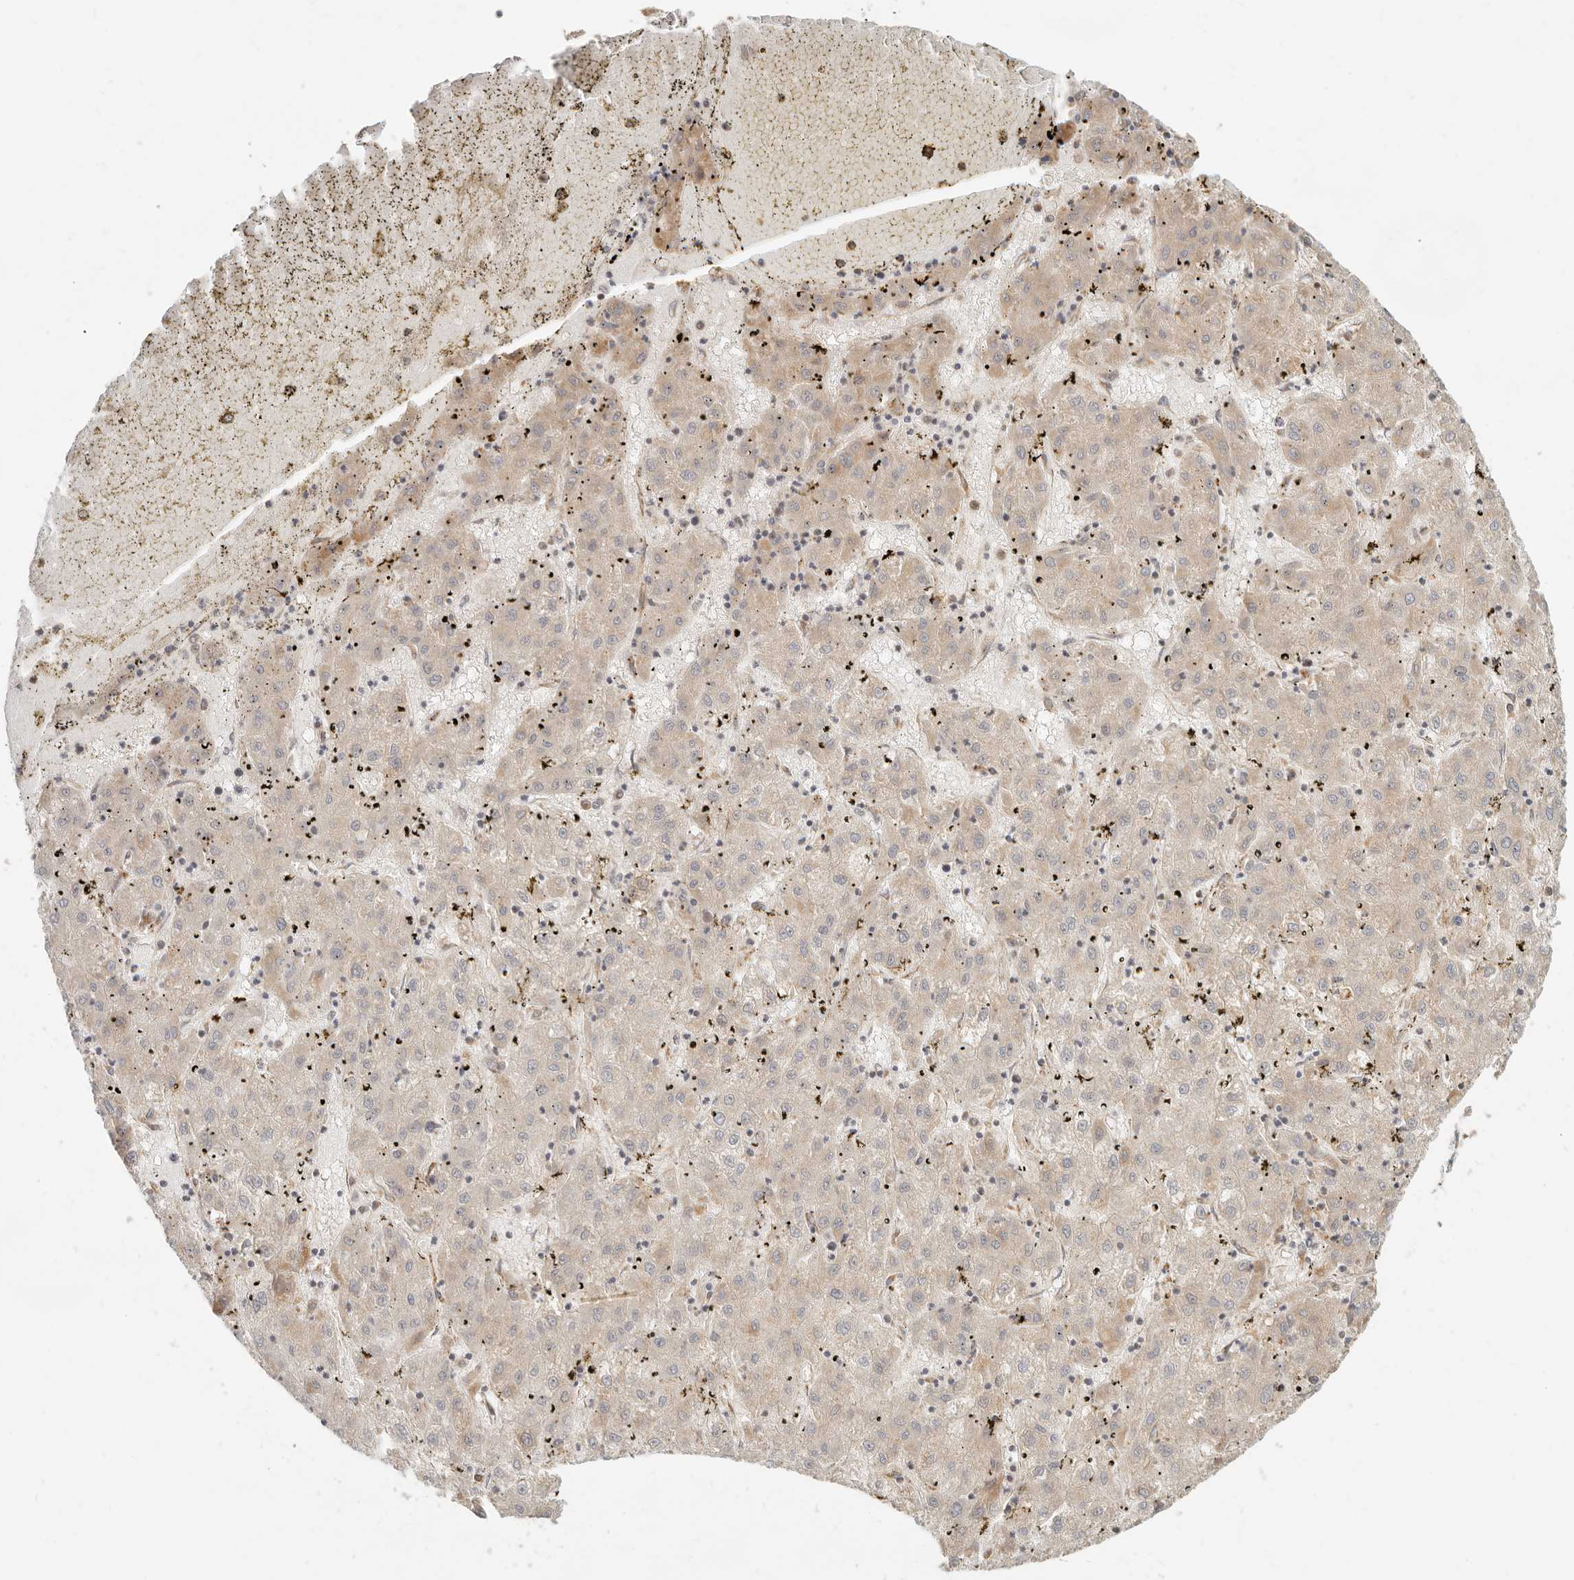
{"staining": {"intensity": "weak", "quantity": "25%-75%", "location": "cytoplasmic/membranous"}, "tissue": "liver cancer", "cell_type": "Tumor cells", "image_type": "cancer", "snomed": [{"axis": "morphology", "description": "Carcinoma, Hepatocellular, NOS"}, {"axis": "topography", "description": "Liver"}], "caption": "A brown stain shows weak cytoplasmic/membranous expression of a protein in human liver hepatocellular carcinoma tumor cells. (Brightfield microscopy of DAB IHC at high magnification).", "gene": "BAALC", "patient": {"sex": "male", "age": 72}}